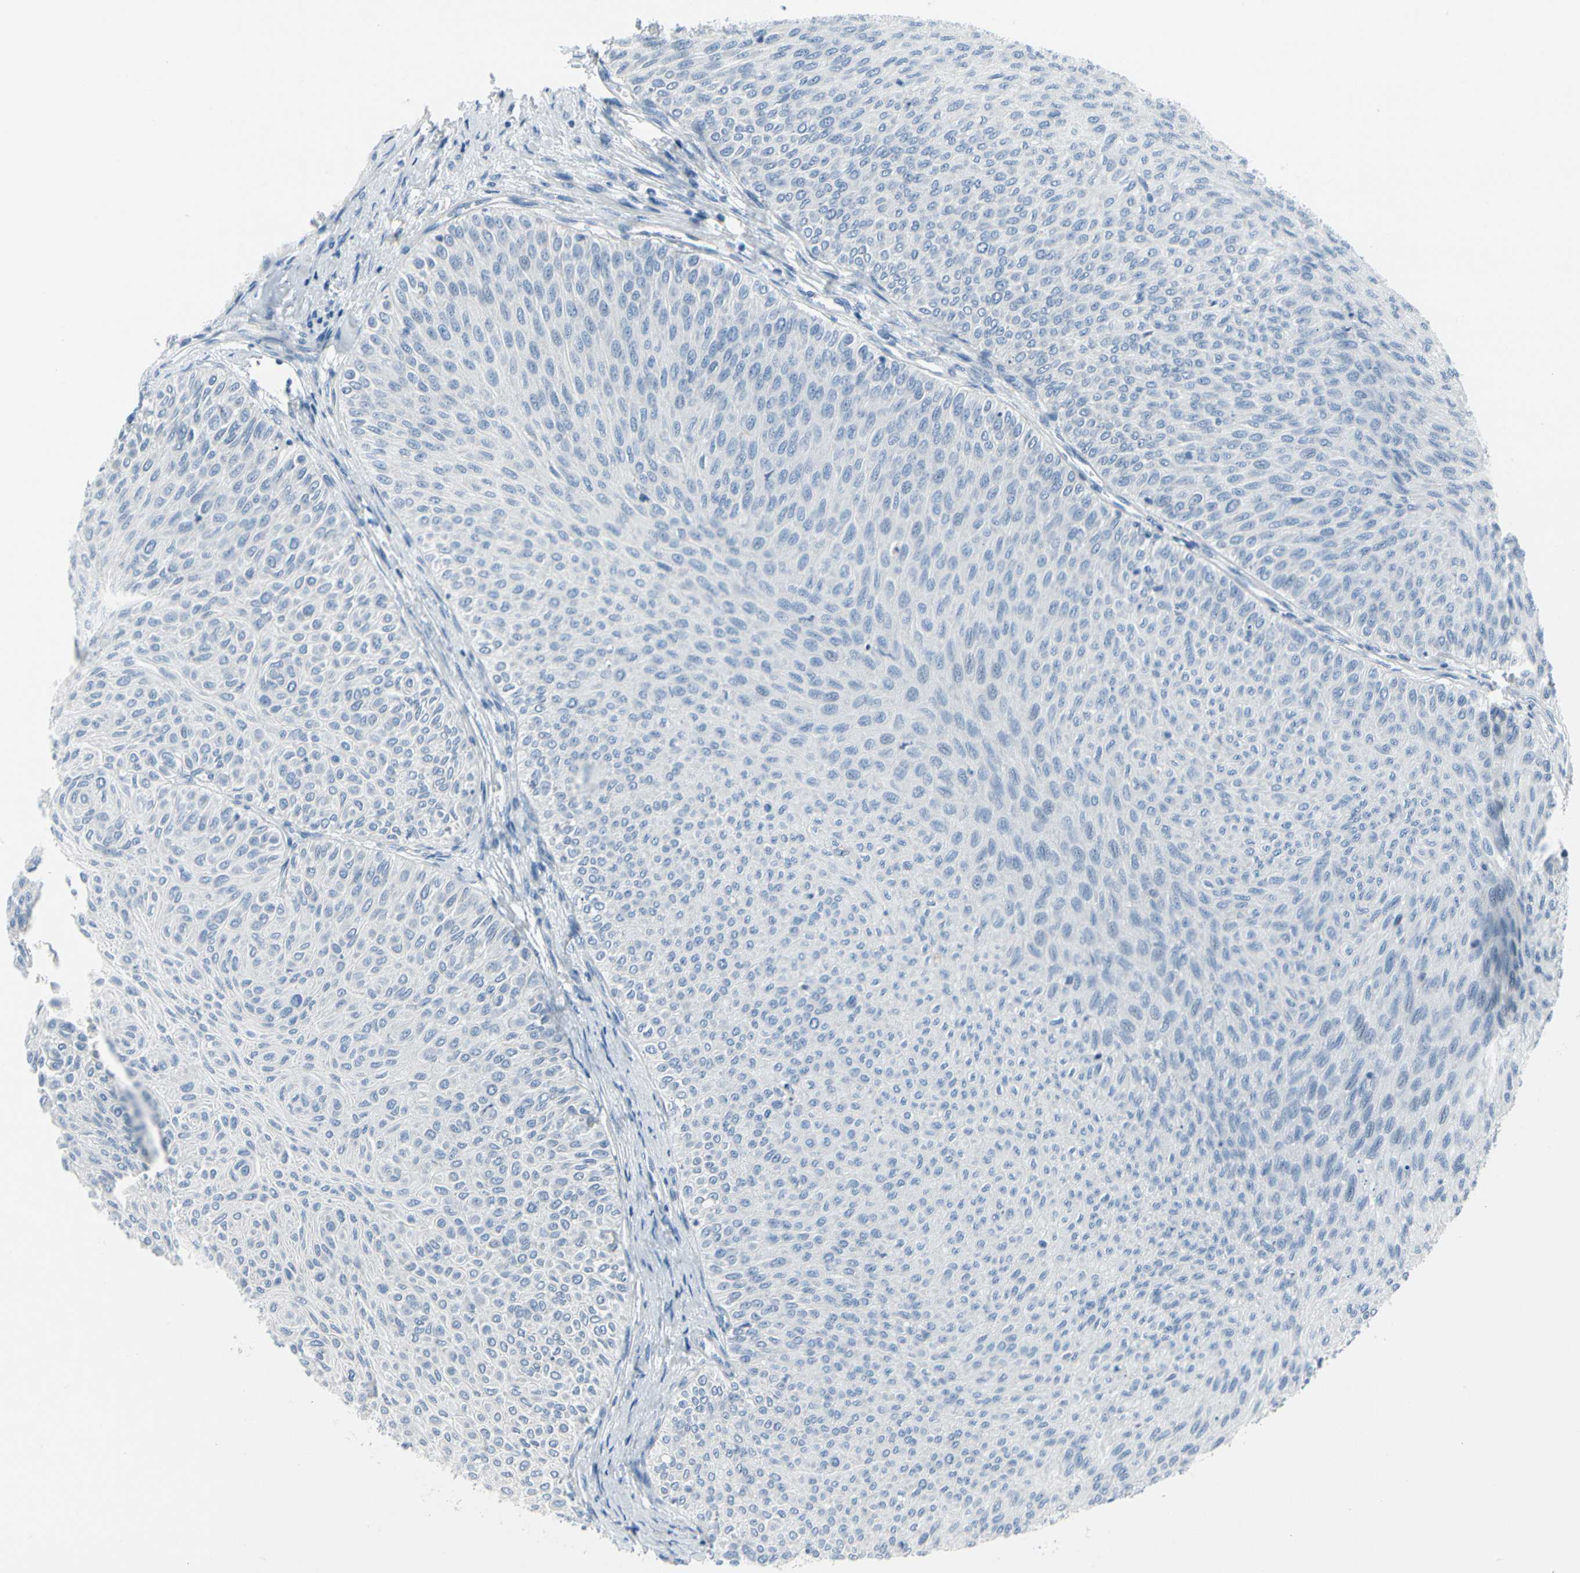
{"staining": {"intensity": "negative", "quantity": "none", "location": "none"}, "tissue": "urothelial cancer", "cell_type": "Tumor cells", "image_type": "cancer", "snomed": [{"axis": "morphology", "description": "Urothelial carcinoma, Low grade"}, {"axis": "topography", "description": "Urinary bladder"}], "caption": "This is a histopathology image of immunohistochemistry (IHC) staining of low-grade urothelial carcinoma, which shows no expression in tumor cells. (Immunohistochemistry (ihc), brightfield microscopy, high magnification).", "gene": "MUC5B", "patient": {"sex": "male", "age": 78}}